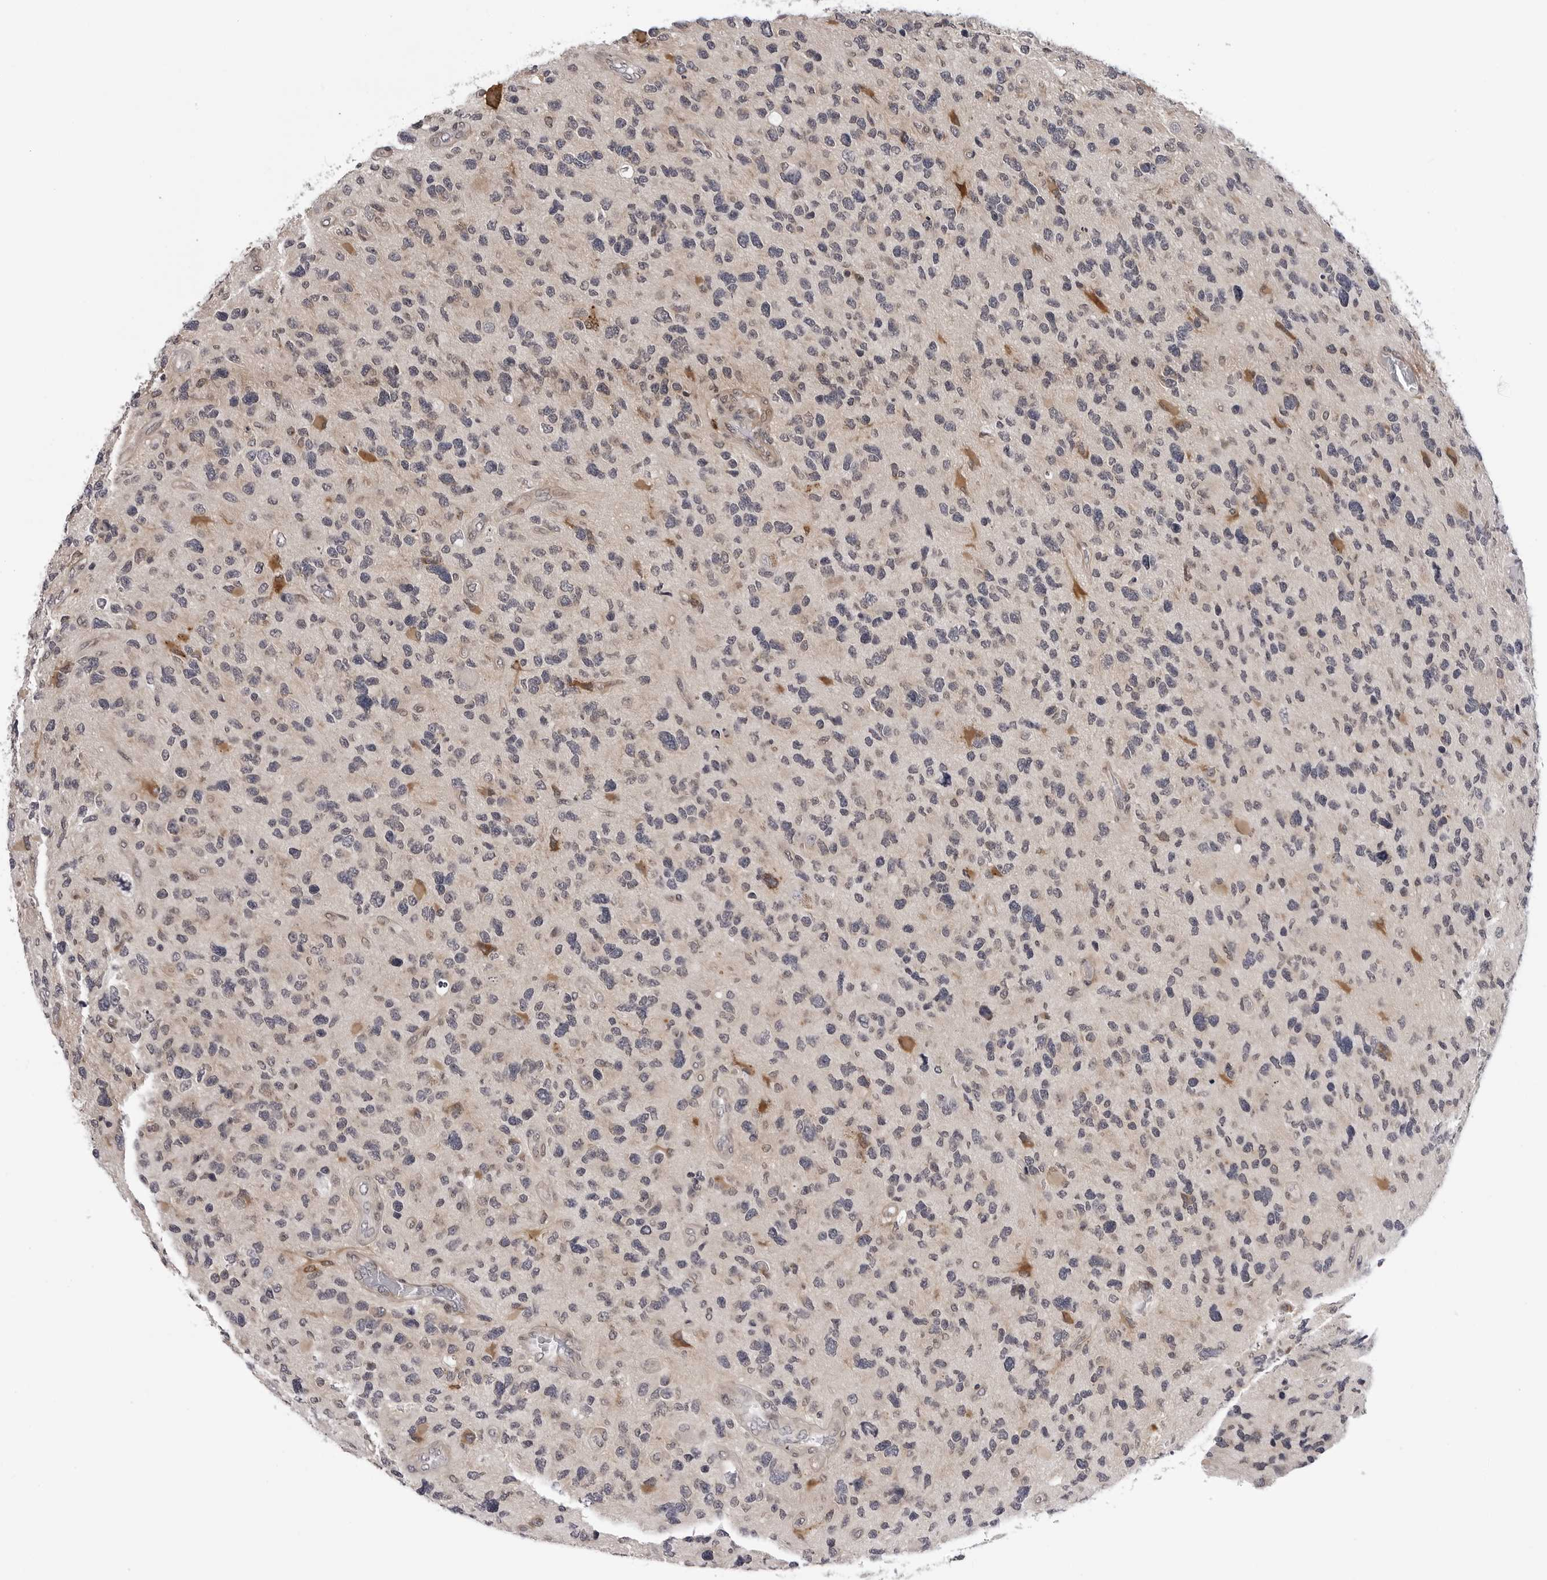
{"staining": {"intensity": "negative", "quantity": "none", "location": "none"}, "tissue": "glioma", "cell_type": "Tumor cells", "image_type": "cancer", "snomed": [{"axis": "morphology", "description": "Glioma, malignant, High grade"}, {"axis": "topography", "description": "Brain"}], "caption": "Immunohistochemical staining of human malignant high-grade glioma shows no significant expression in tumor cells.", "gene": "KIAA1614", "patient": {"sex": "female", "age": 58}}